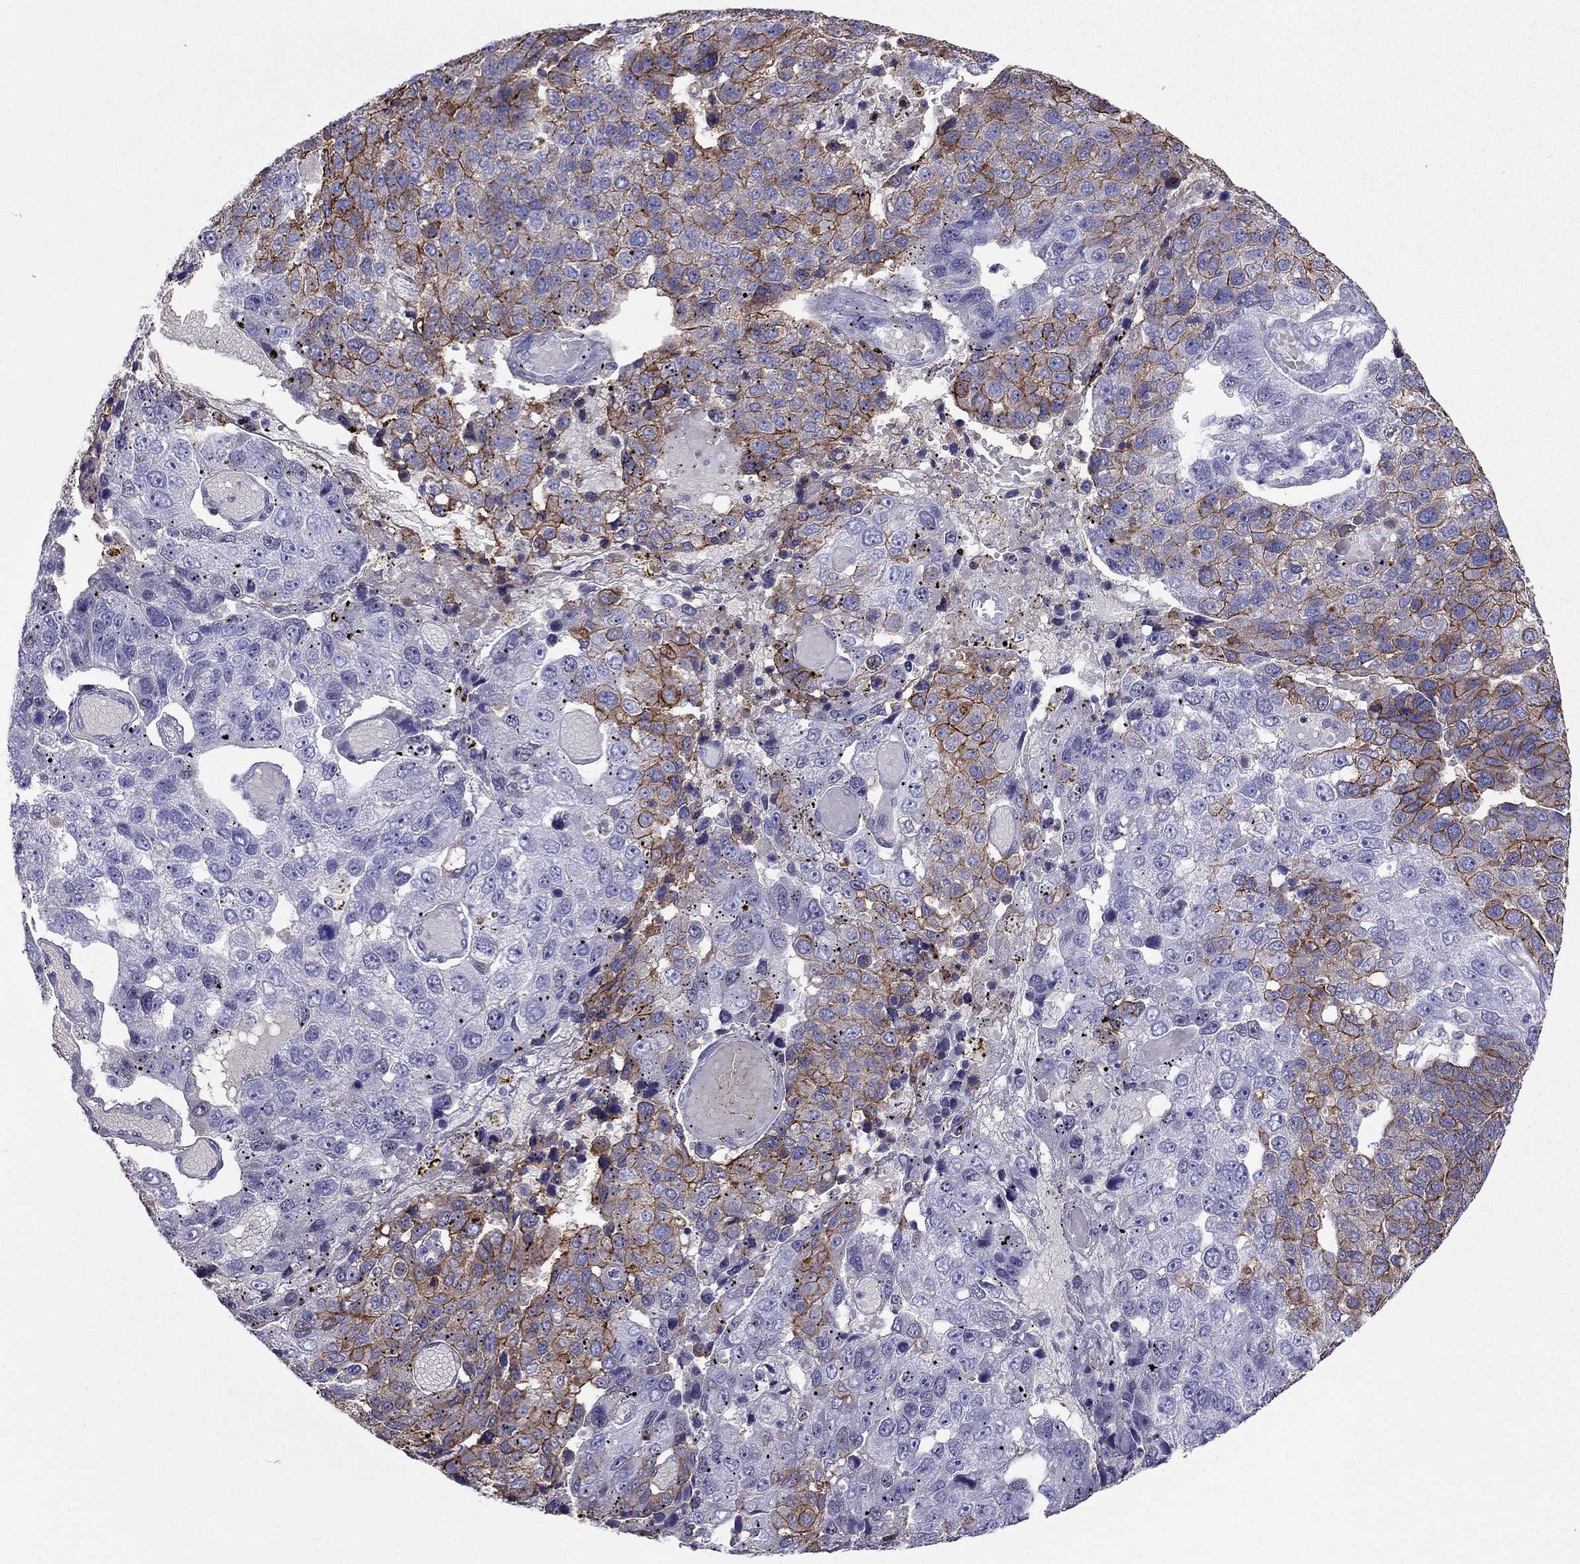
{"staining": {"intensity": "strong", "quantity": "25%-75%", "location": "cytoplasmic/membranous"}, "tissue": "pancreatic cancer", "cell_type": "Tumor cells", "image_type": "cancer", "snomed": [{"axis": "morphology", "description": "Adenocarcinoma, NOS"}, {"axis": "topography", "description": "Pancreas"}], "caption": "Strong cytoplasmic/membranous expression is seen in approximately 25%-75% of tumor cells in pancreatic adenocarcinoma.", "gene": "TBC1D21", "patient": {"sex": "female", "age": 61}}